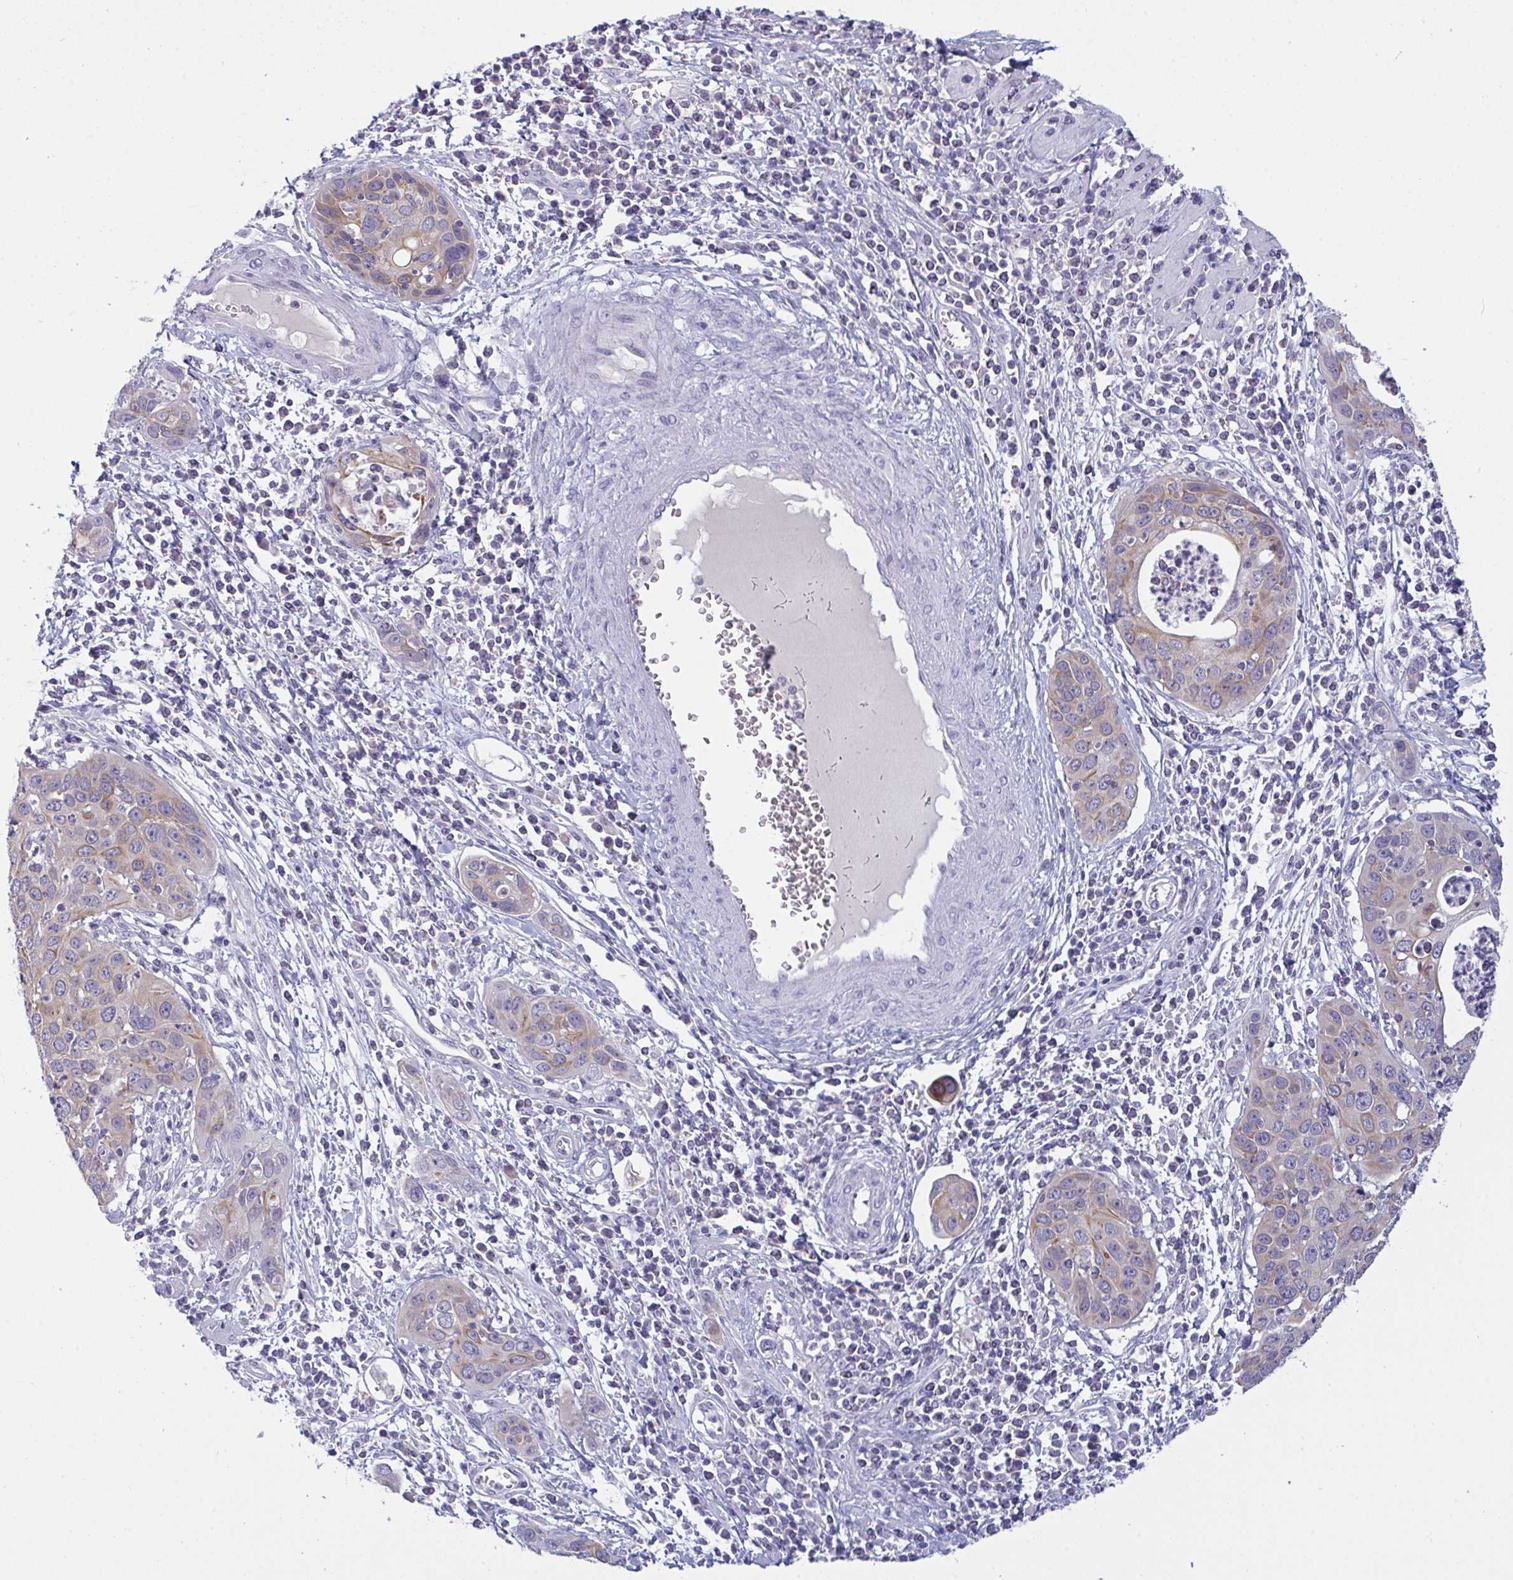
{"staining": {"intensity": "weak", "quantity": "25%-75%", "location": "cytoplasmic/membranous"}, "tissue": "cervical cancer", "cell_type": "Tumor cells", "image_type": "cancer", "snomed": [{"axis": "morphology", "description": "Squamous cell carcinoma, NOS"}, {"axis": "topography", "description": "Cervix"}], "caption": "Cervical cancer was stained to show a protein in brown. There is low levels of weak cytoplasmic/membranous expression in about 25%-75% of tumor cells.", "gene": "TENT5D", "patient": {"sex": "female", "age": 36}}